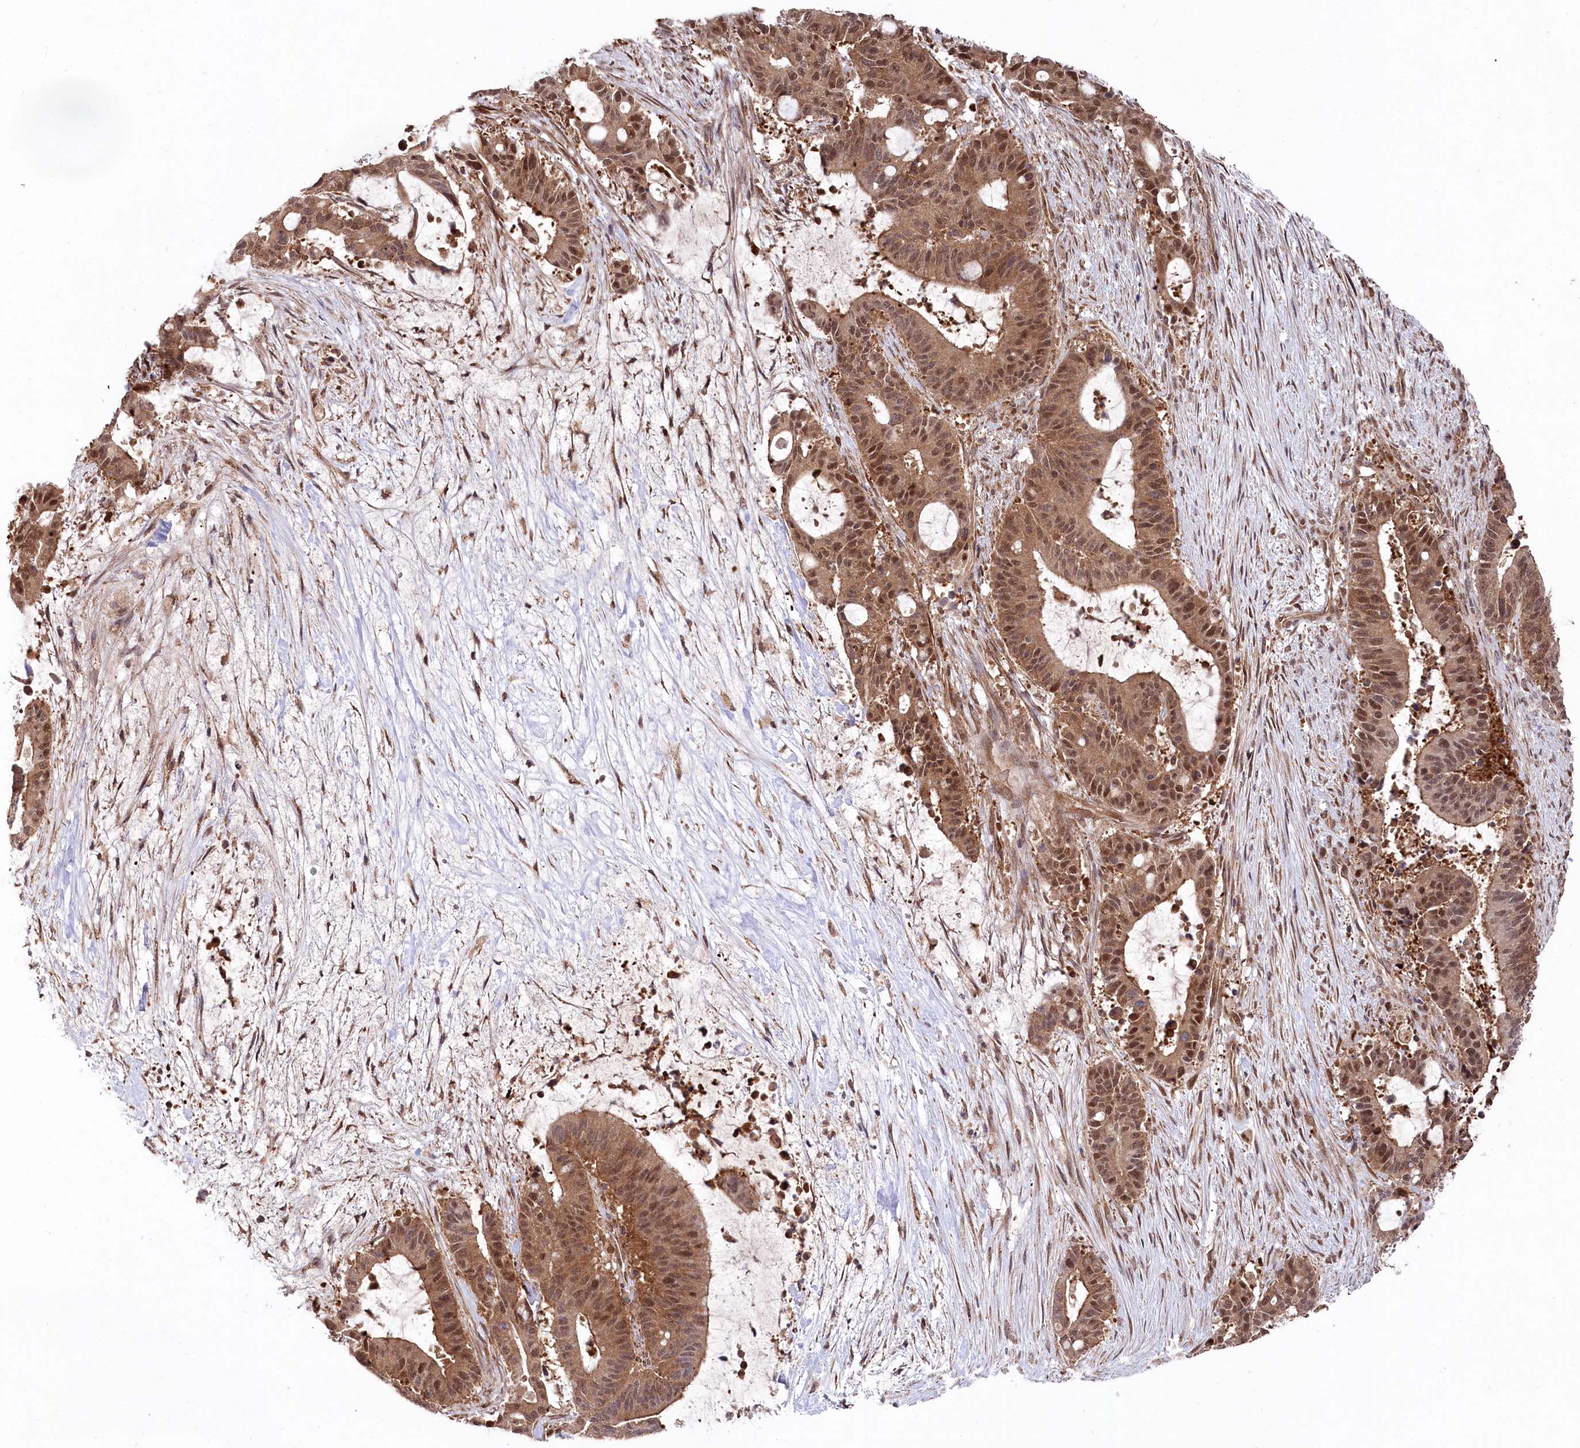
{"staining": {"intensity": "moderate", "quantity": ">75%", "location": "cytoplasmic/membranous,nuclear"}, "tissue": "liver cancer", "cell_type": "Tumor cells", "image_type": "cancer", "snomed": [{"axis": "morphology", "description": "Normal tissue, NOS"}, {"axis": "morphology", "description": "Cholangiocarcinoma"}, {"axis": "topography", "description": "Liver"}, {"axis": "topography", "description": "Peripheral nerve tissue"}], "caption": "Immunohistochemistry (IHC) micrograph of liver cancer stained for a protein (brown), which shows medium levels of moderate cytoplasmic/membranous and nuclear staining in about >75% of tumor cells.", "gene": "PSMA1", "patient": {"sex": "female", "age": 73}}